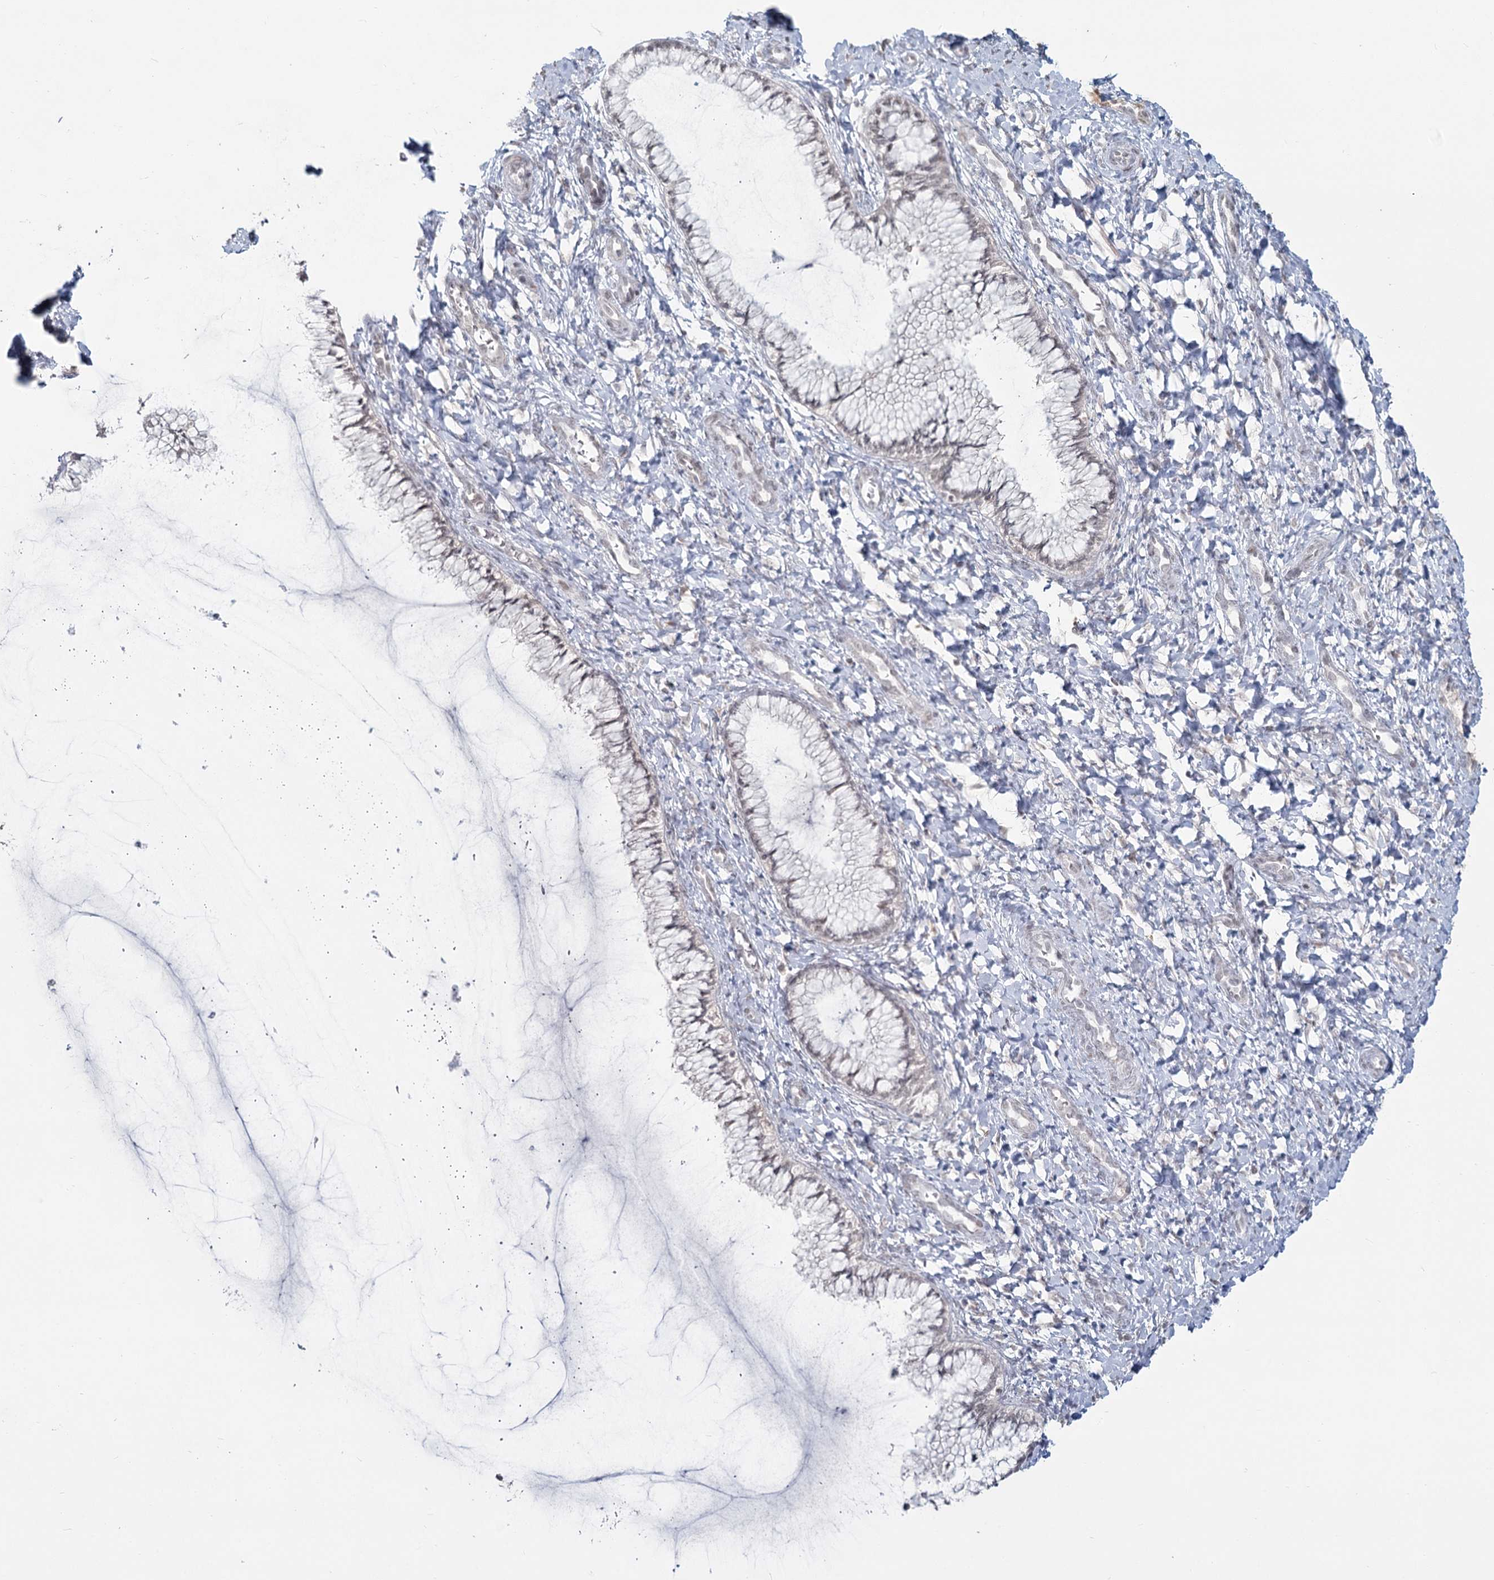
{"staining": {"intensity": "weak", "quantity": "<25%", "location": "nuclear"}, "tissue": "cervix", "cell_type": "Glandular cells", "image_type": "normal", "snomed": [{"axis": "morphology", "description": "Normal tissue, NOS"}, {"axis": "morphology", "description": "Adenocarcinoma, NOS"}, {"axis": "topography", "description": "Cervix"}], "caption": "Immunohistochemistry of benign cervix exhibits no positivity in glandular cells.", "gene": "LY6G5C", "patient": {"sex": "female", "age": 29}}